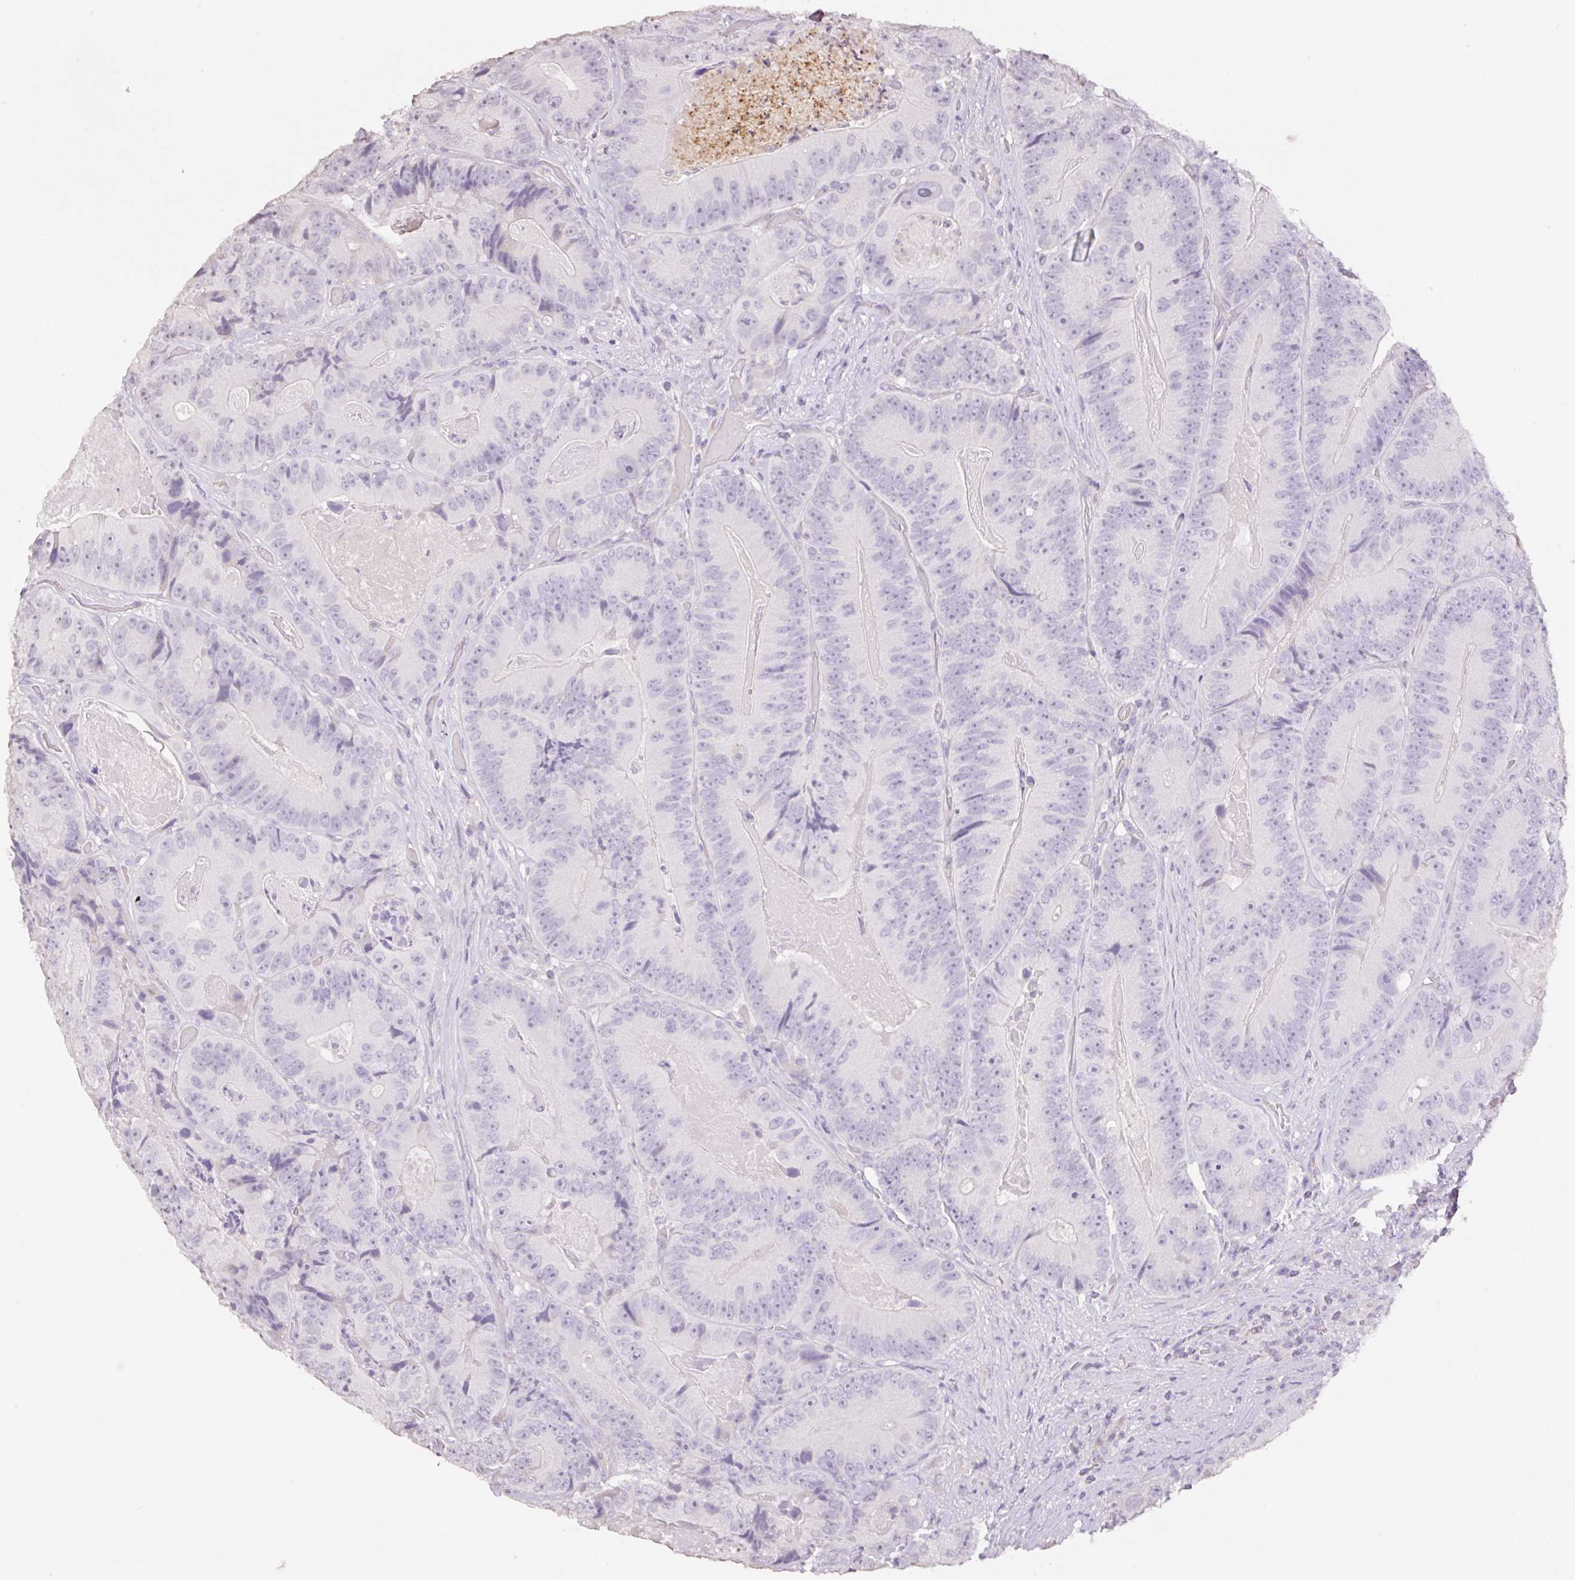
{"staining": {"intensity": "negative", "quantity": "none", "location": "none"}, "tissue": "colorectal cancer", "cell_type": "Tumor cells", "image_type": "cancer", "snomed": [{"axis": "morphology", "description": "Adenocarcinoma, NOS"}, {"axis": "topography", "description": "Colon"}], "caption": "Micrograph shows no protein positivity in tumor cells of colorectal cancer (adenocarcinoma) tissue. (DAB (3,3'-diaminobenzidine) immunohistochemistry, high magnification).", "gene": "HCRTR2", "patient": {"sex": "female", "age": 86}}